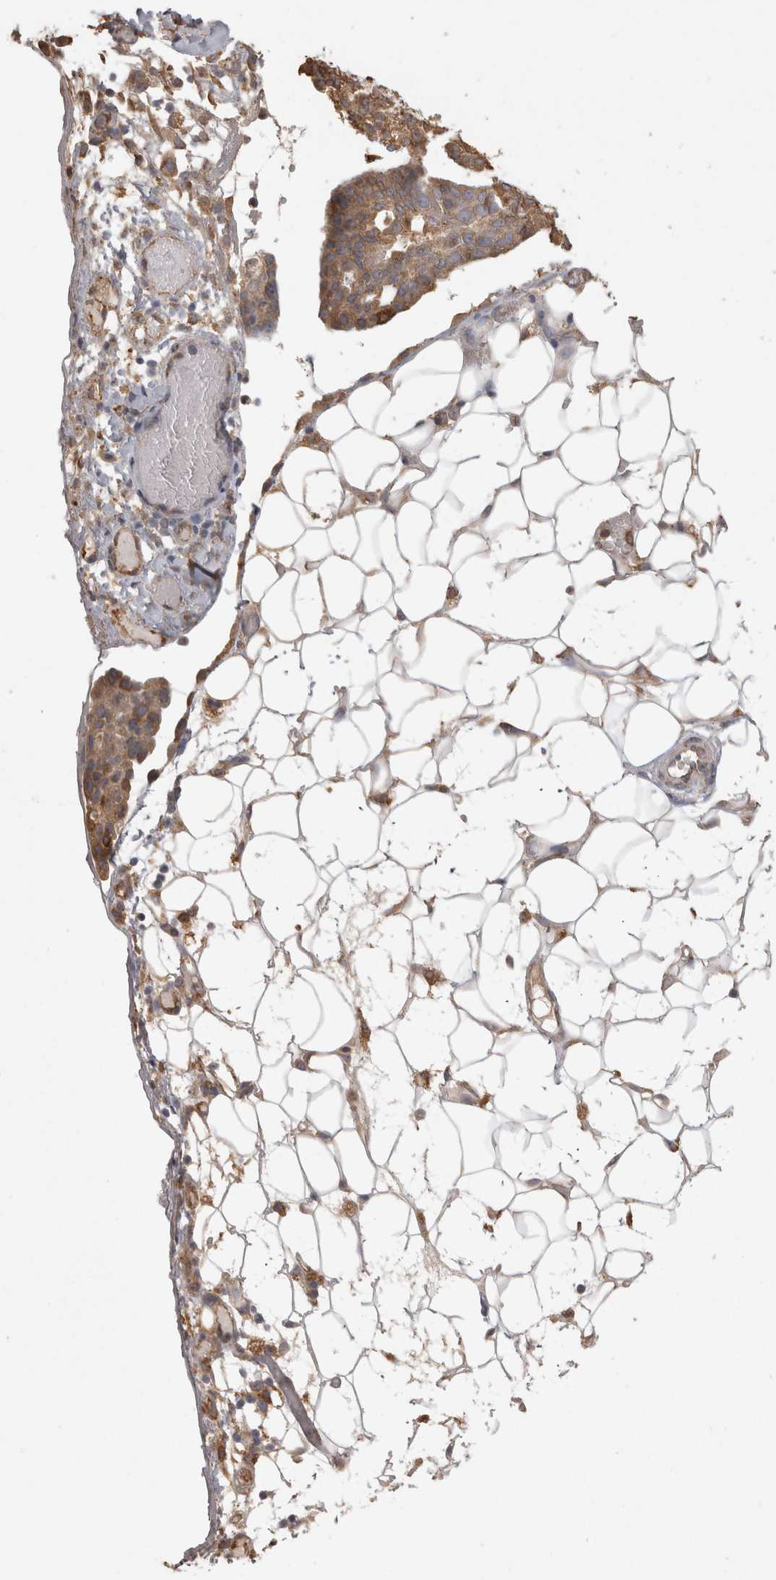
{"staining": {"intensity": "moderate", "quantity": "25%-75%", "location": "cytoplasmic/membranous"}, "tissue": "ovarian cancer", "cell_type": "Tumor cells", "image_type": "cancer", "snomed": [{"axis": "morphology", "description": "Cystadenocarcinoma, serous, NOS"}, {"axis": "topography", "description": "Soft tissue"}, {"axis": "topography", "description": "Ovary"}], "caption": "An image of human ovarian serous cystadenocarcinoma stained for a protein reveals moderate cytoplasmic/membranous brown staining in tumor cells.", "gene": "PON2", "patient": {"sex": "female", "age": 57}}